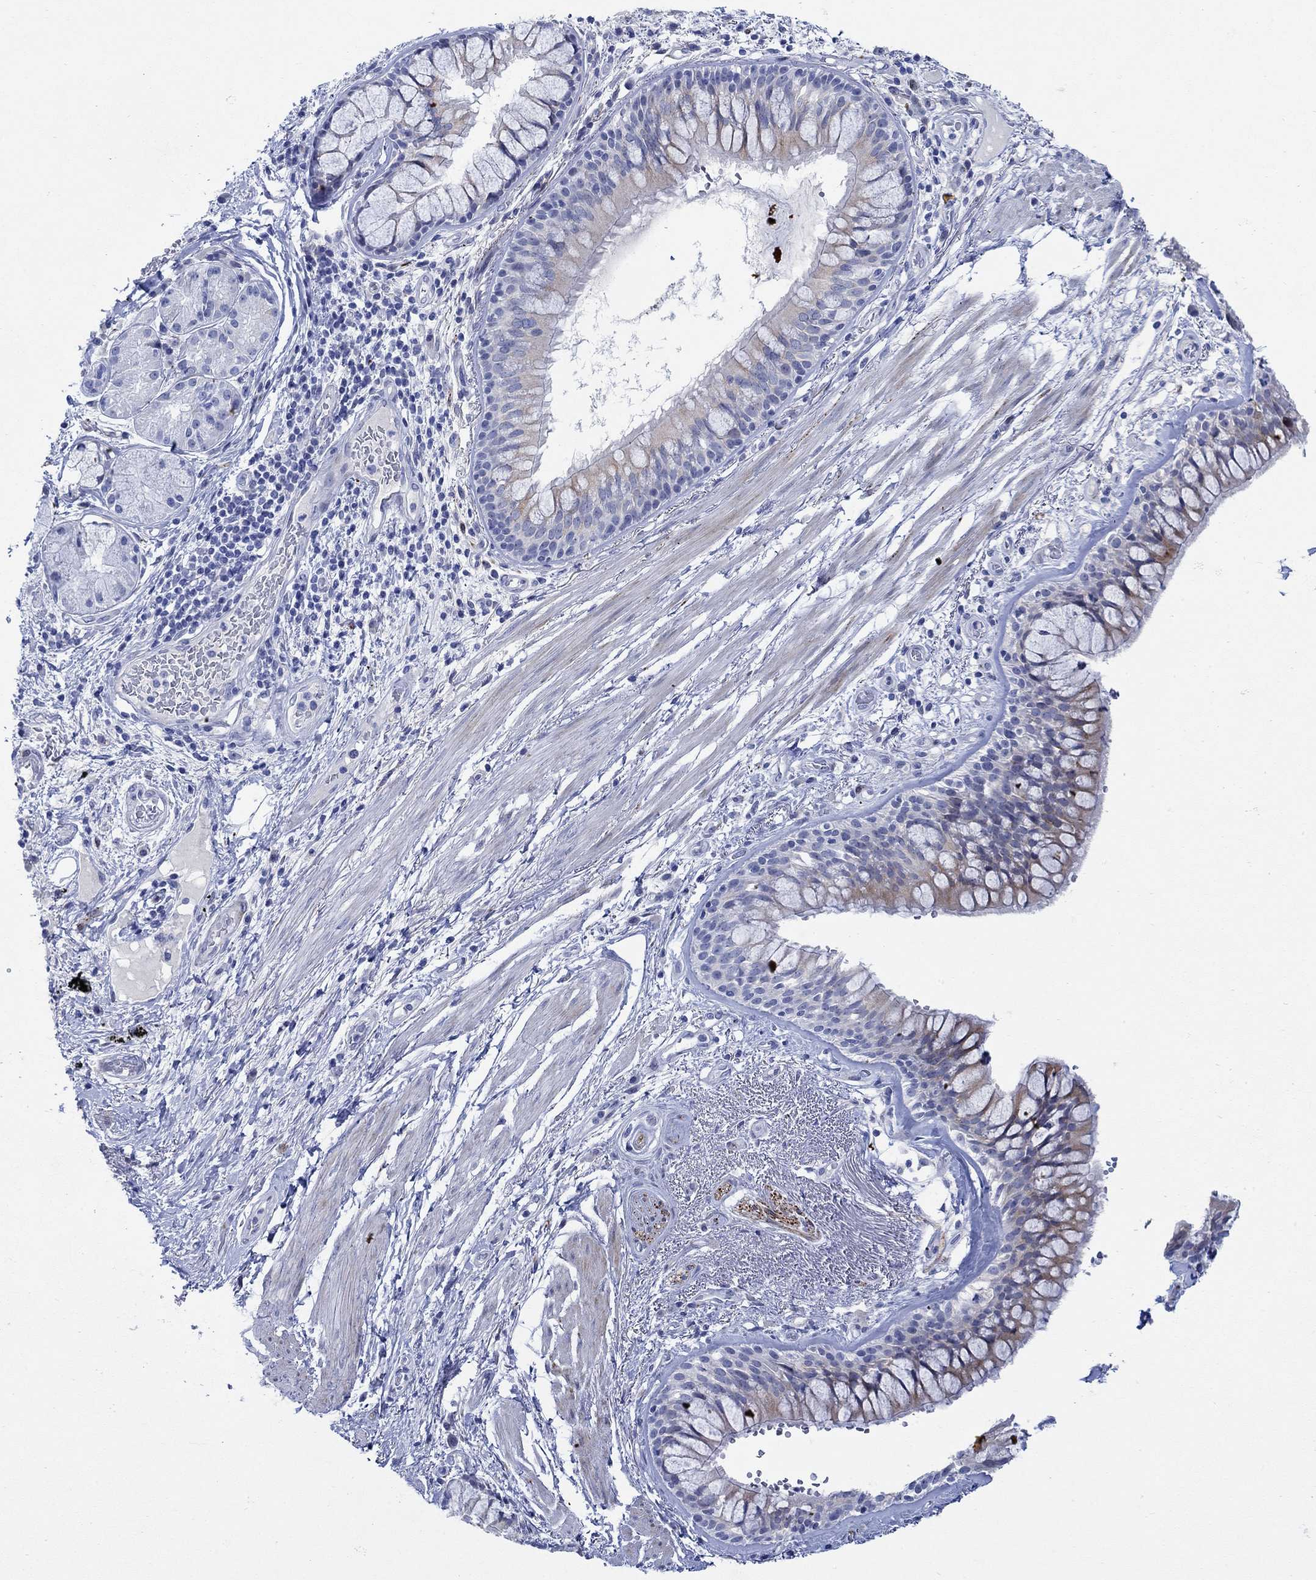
{"staining": {"intensity": "weak", "quantity": "<25%", "location": "cytoplasmic/membranous"}, "tissue": "bronchus", "cell_type": "Respiratory epithelial cells", "image_type": "normal", "snomed": [{"axis": "morphology", "description": "Normal tissue, NOS"}, {"axis": "topography", "description": "Bronchus"}, {"axis": "topography", "description": "Lung"}], "caption": "High power microscopy photomicrograph of an immunohistochemistry (IHC) image of unremarkable bronchus, revealing no significant expression in respiratory epithelial cells.", "gene": "KSR2", "patient": {"sex": "female", "age": 57}}